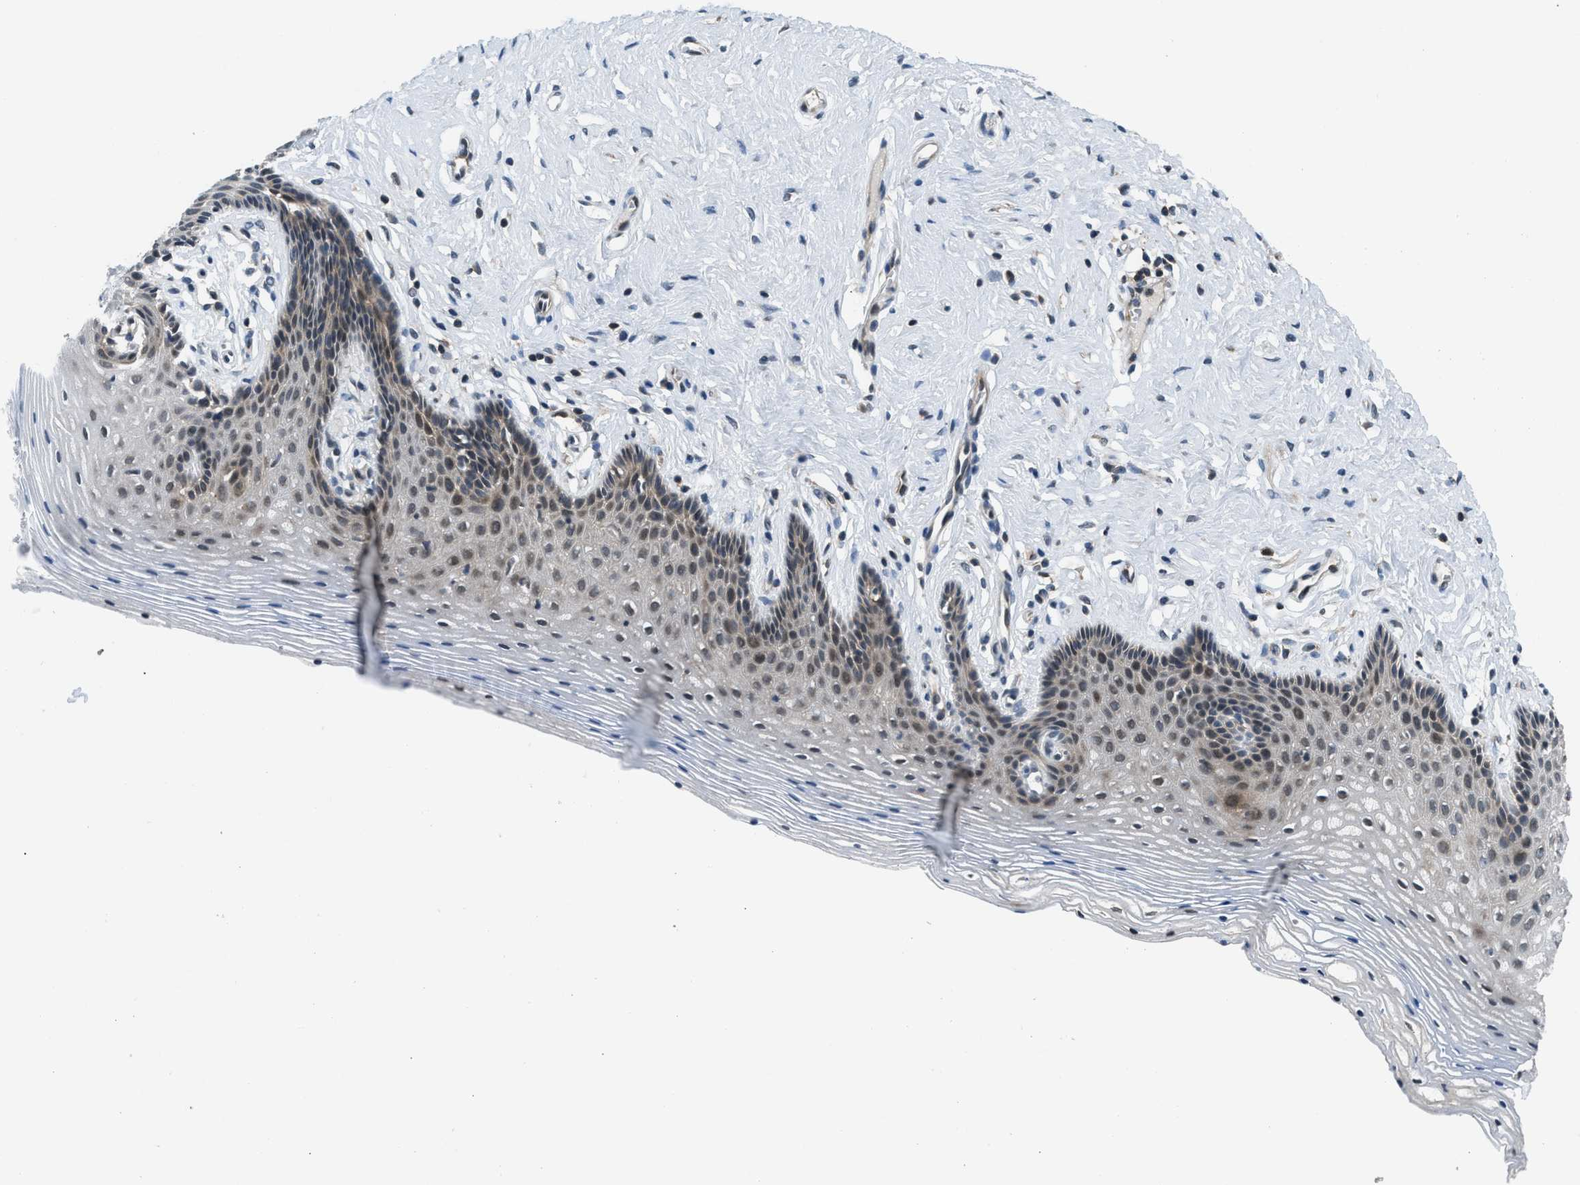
{"staining": {"intensity": "moderate", "quantity": "<25%", "location": "nuclear"}, "tissue": "vagina", "cell_type": "Squamous epithelial cells", "image_type": "normal", "snomed": [{"axis": "morphology", "description": "Normal tissue, NOS"}, {"axis": "topography", "description": "Vagina"}], "caption": "Squamous epithelial cells exhibit low levels of moderate nuclear staining in about <25% of cells in unremarkable human vagina.", "gene": "MTMR1", "patient": {"sex": "female", "age": 32}}